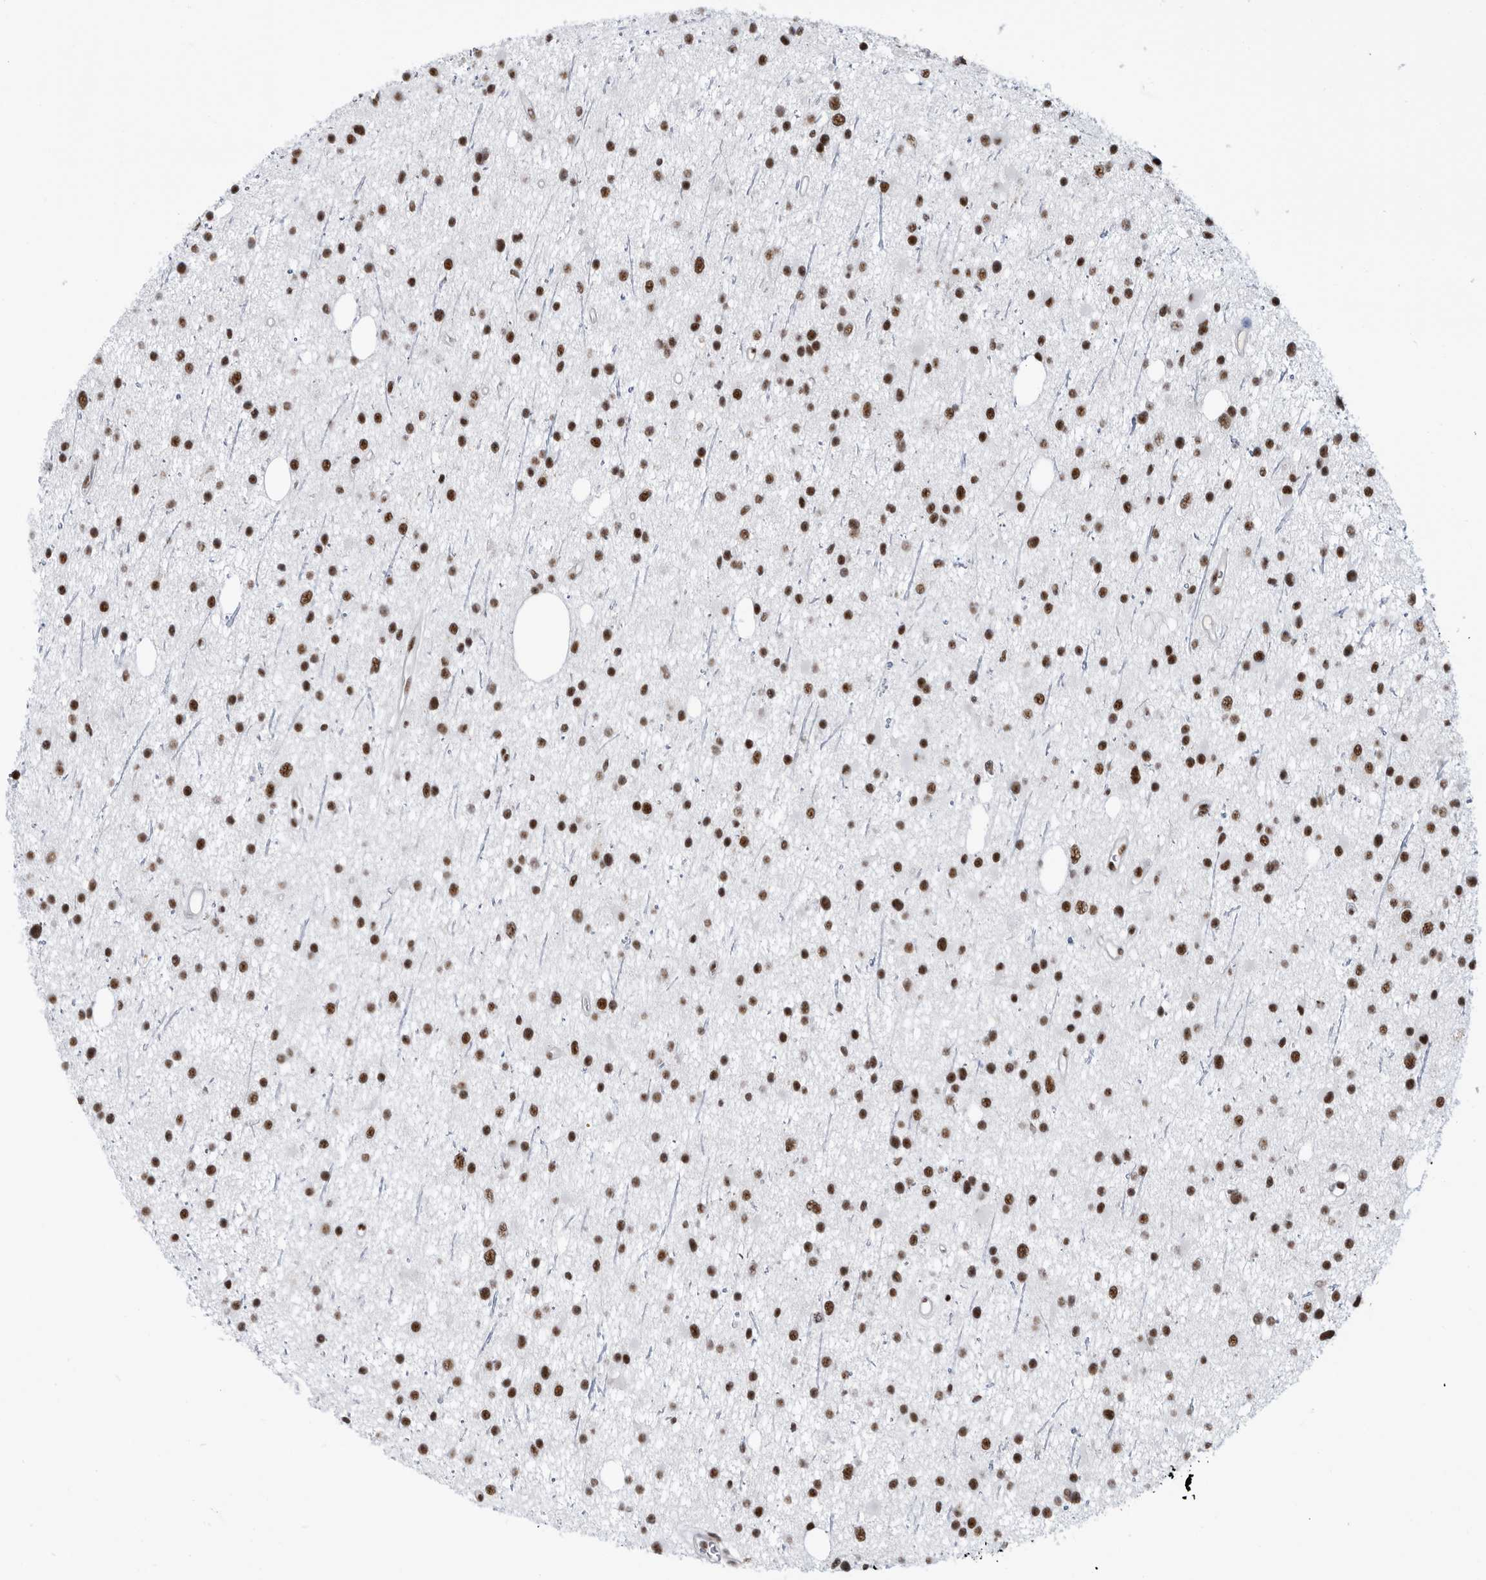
{"staining": {"intensity": "strong", "quantity": ">75%", "location": "nuclear"}, "tissue": "glioma", "cell_type": "Tumor cells", "image_type": "cancer", "snomed": [{"axis": "morphology", "description": "Glioma, malignant, Low grade"}, {"axis": "topography", "description": "Cerebral cortex"}], "caption": "Malignant glioma (low-grade) stained for a protein (brown) exhibits strong nuclear positive positivity in approximately >75% of tumor cells.", "gene": "SF3A1", "patient": {"sex": "female", "age": 39}}